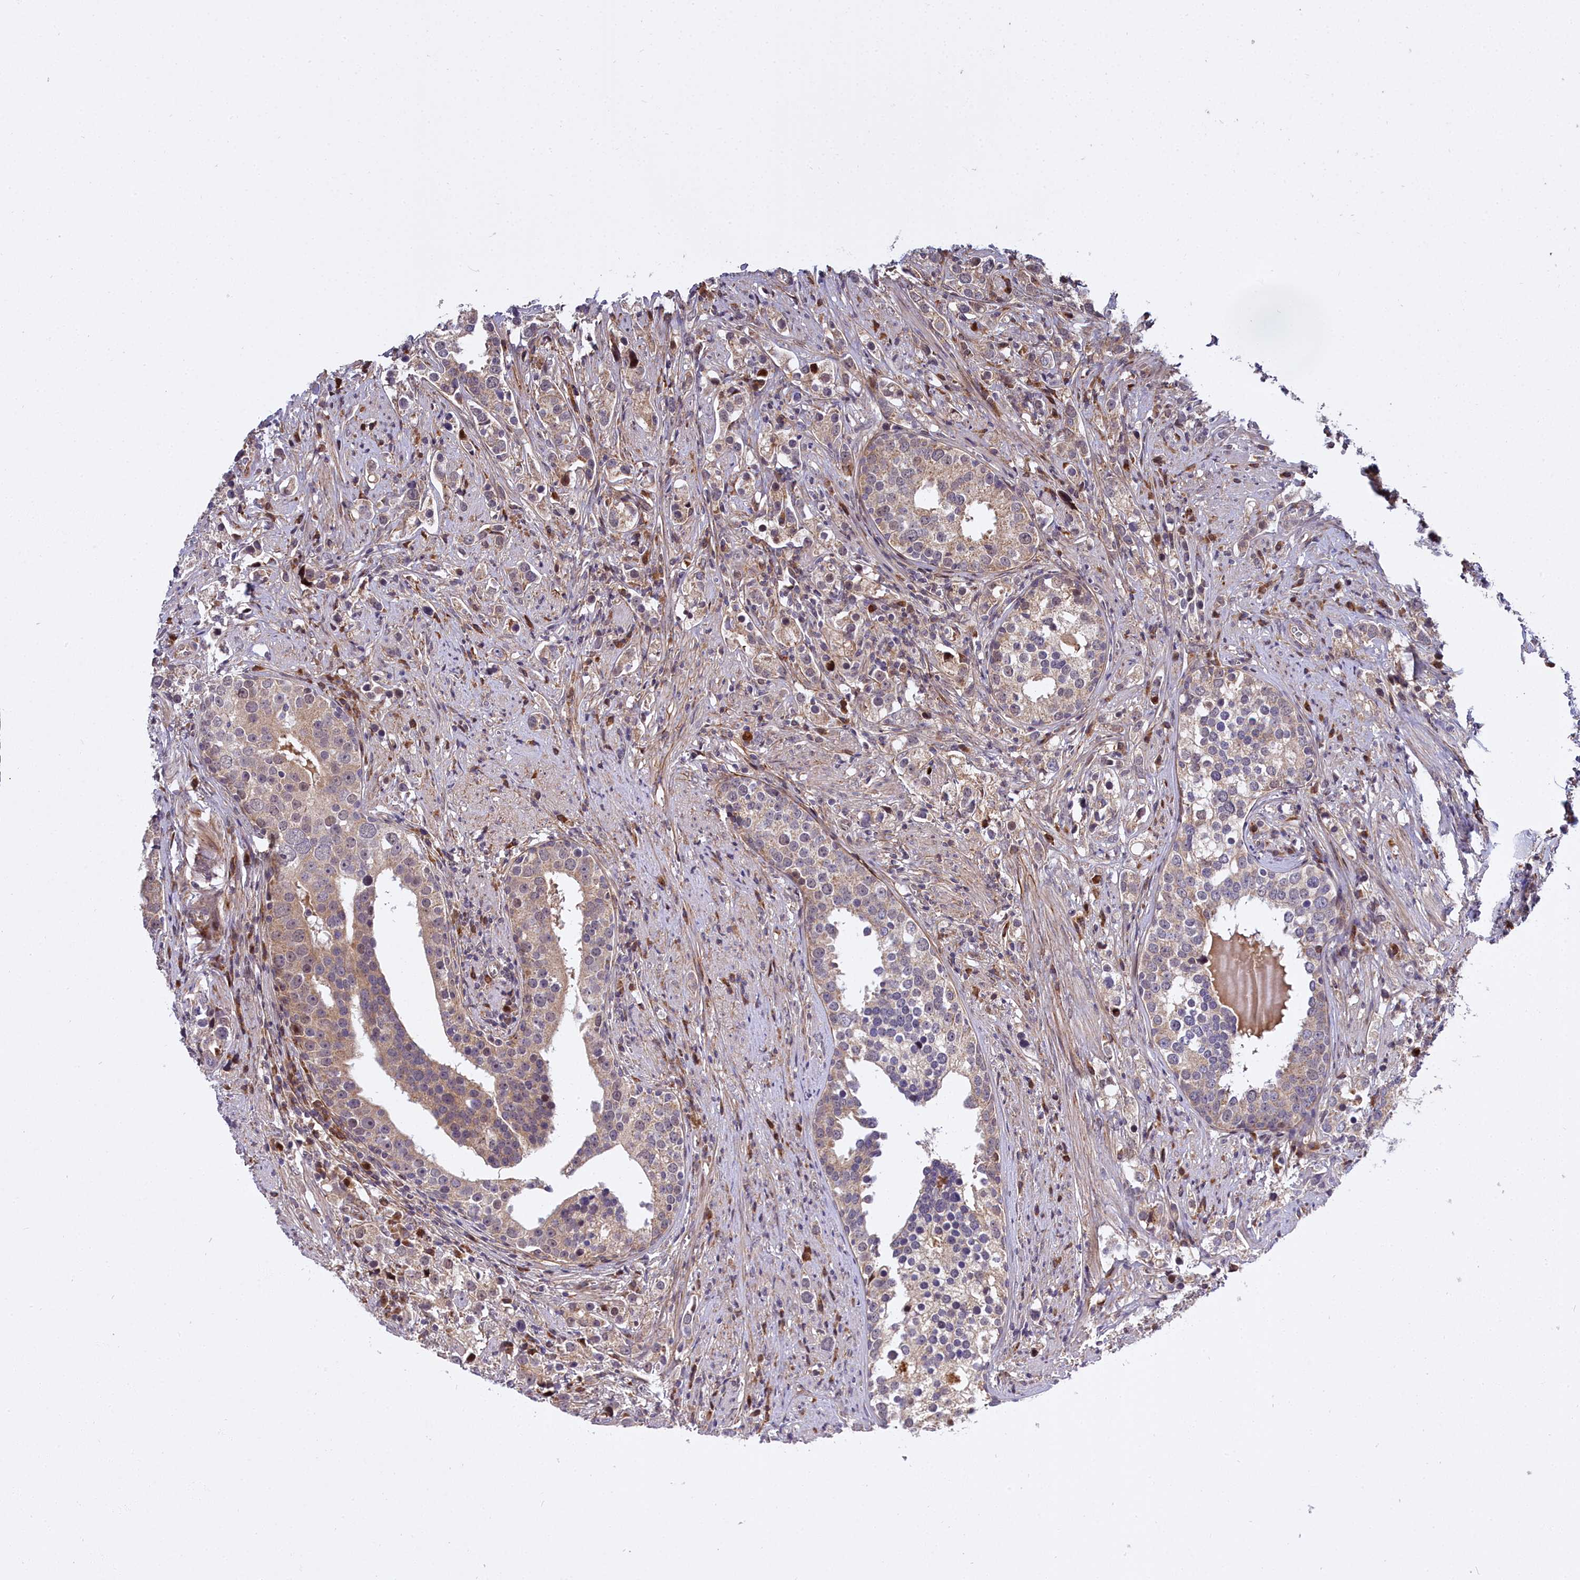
{"staining": {"intensity": "weak", "quantity": "25%-75%", "location": "cytoplasmic/membranous"}, "tissue": "prostate cancer", "cell_type": "Tumor cells", "image_type": "cancer", "snomed": [{"axis": "morphology", "description": "Adenocarcinoma, High grade"}, {"axis": "topography", "description": "Prostate"}], "caption": "Weak cytoplasmic/membranous protein positivity is appreciated in approximately 25%-75% of tumor cells in high-grade adenocarcinoma (prostate).", "gene": "MRPS11", "patient": {"sex": "male", "age": 71}}